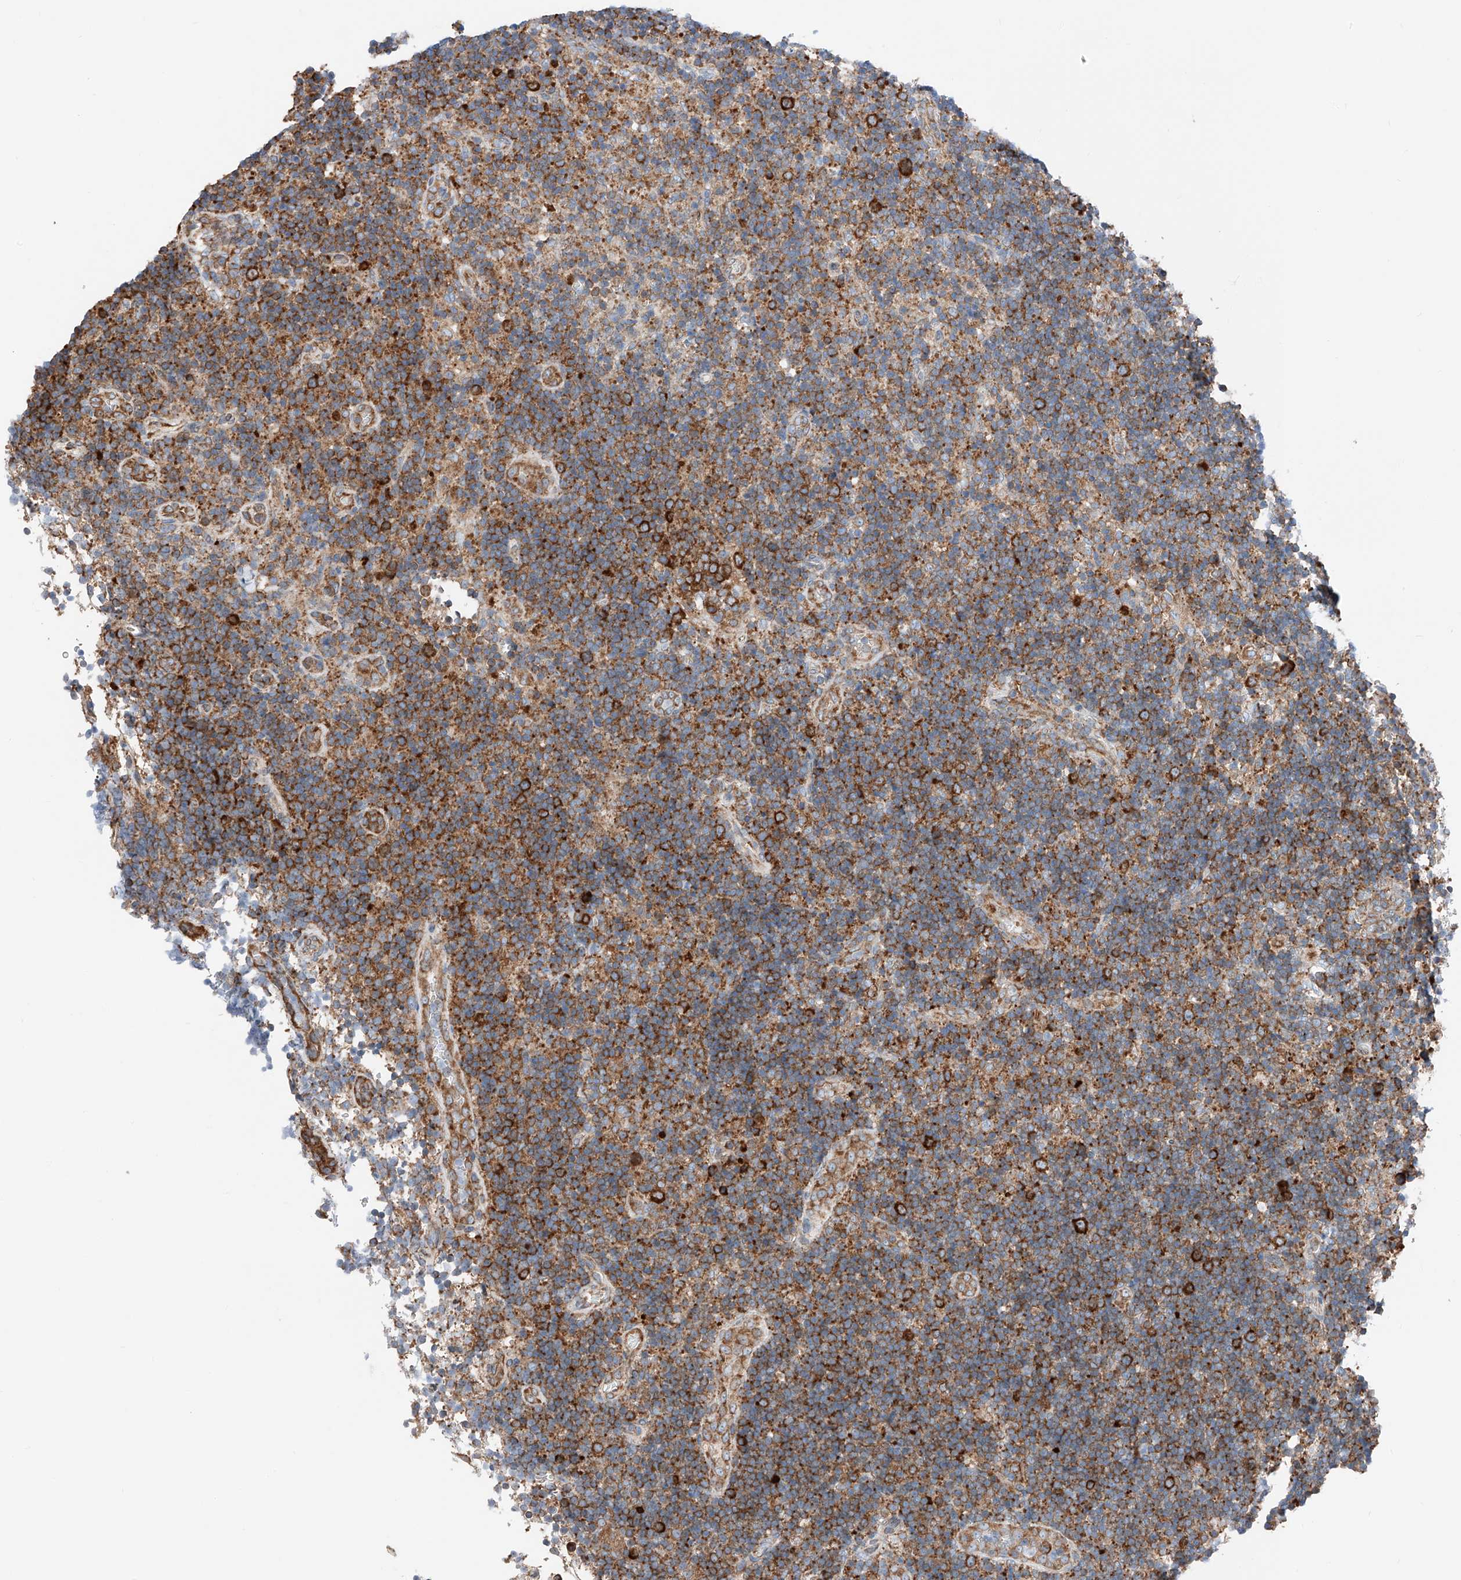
{"staining": {"intensity": "strong", "quantity": "25%-75%", "location": "cytoplasmic/membranous"}, "tissue": "lymph node", "cell_type": "Germinal center cells", "image_type": "normal", "snomed": [{"axis": "morphology", "description": "Normal tissue, NOS"}, {"axis": "topography", "description": "Lymph node"}], "caption": "An image of lymph node stained for a protein exhibits strong cytoplasmic/membranous brown staining in germinal center cells. The protein of interest is stained brown, and the nuclei are stained in blue (DAB (3,3'-diaminobenzidine) IHC with brightfield microscopy, high magnification).", "gene": "CRELD1", "patient": {"sex": "female", "age": 22}}